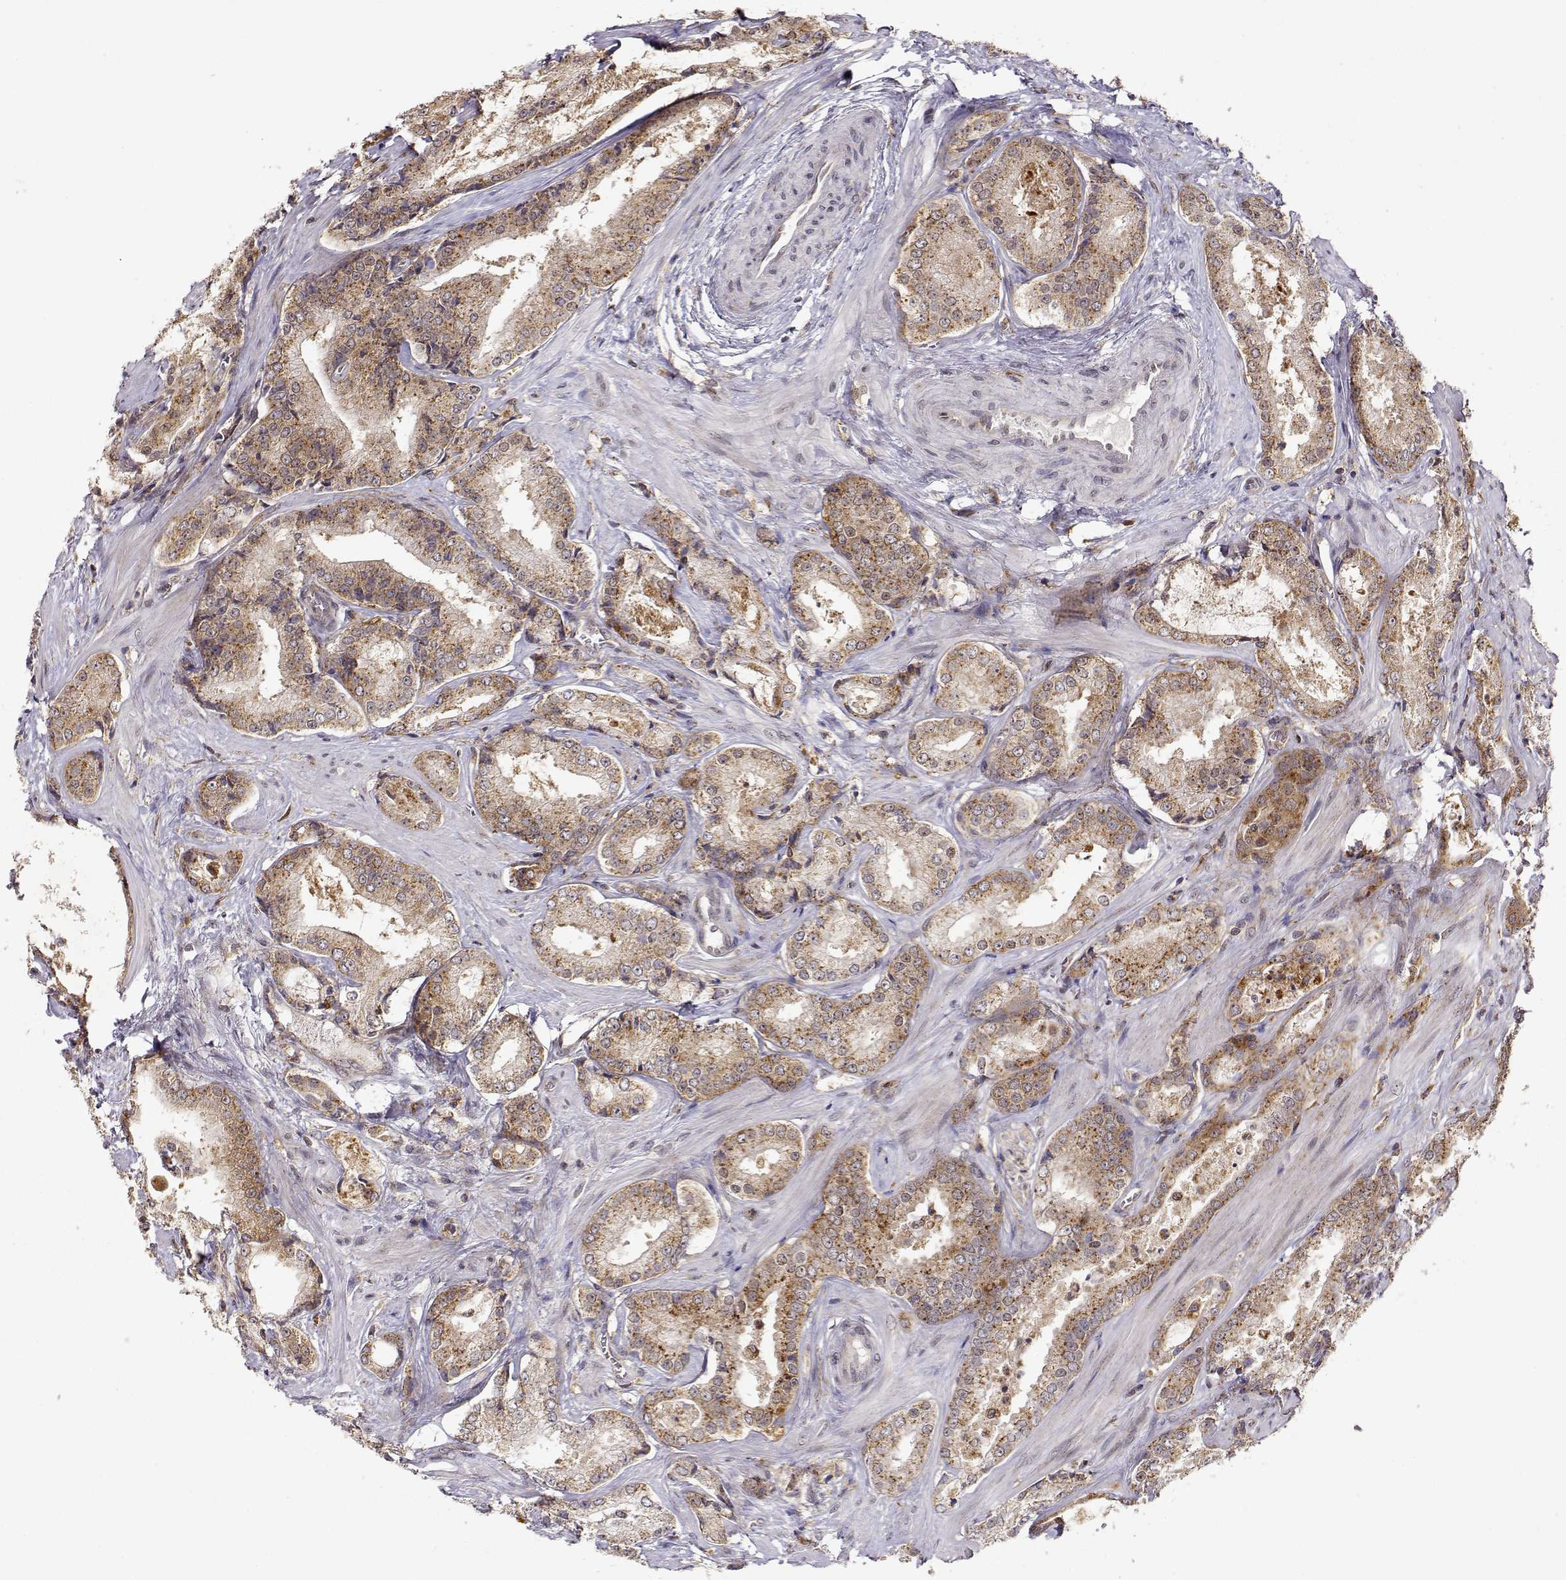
{"staining": {"intensity": "moderate", "quantity": ">75%", "location": "cytoplasmic/membranous"}, "tissue": "prostate cancer", "cell_type": "Tumor cells", "image_type": "cancer", "snomed": [{"axis": "morphology", "description": "Adenocarcinoma, Low grade"}, {"axis": "topography", "description": "Prostate"}], "caption": "Human prostate low-grade adenocarcinoma stained with a brown dye reveals moderate cytoplasmic/membranous positive positivity in approximately >75% of tumor cells.", "gene": "RNF13", "patient": {"sex": "male", "age": 56}}